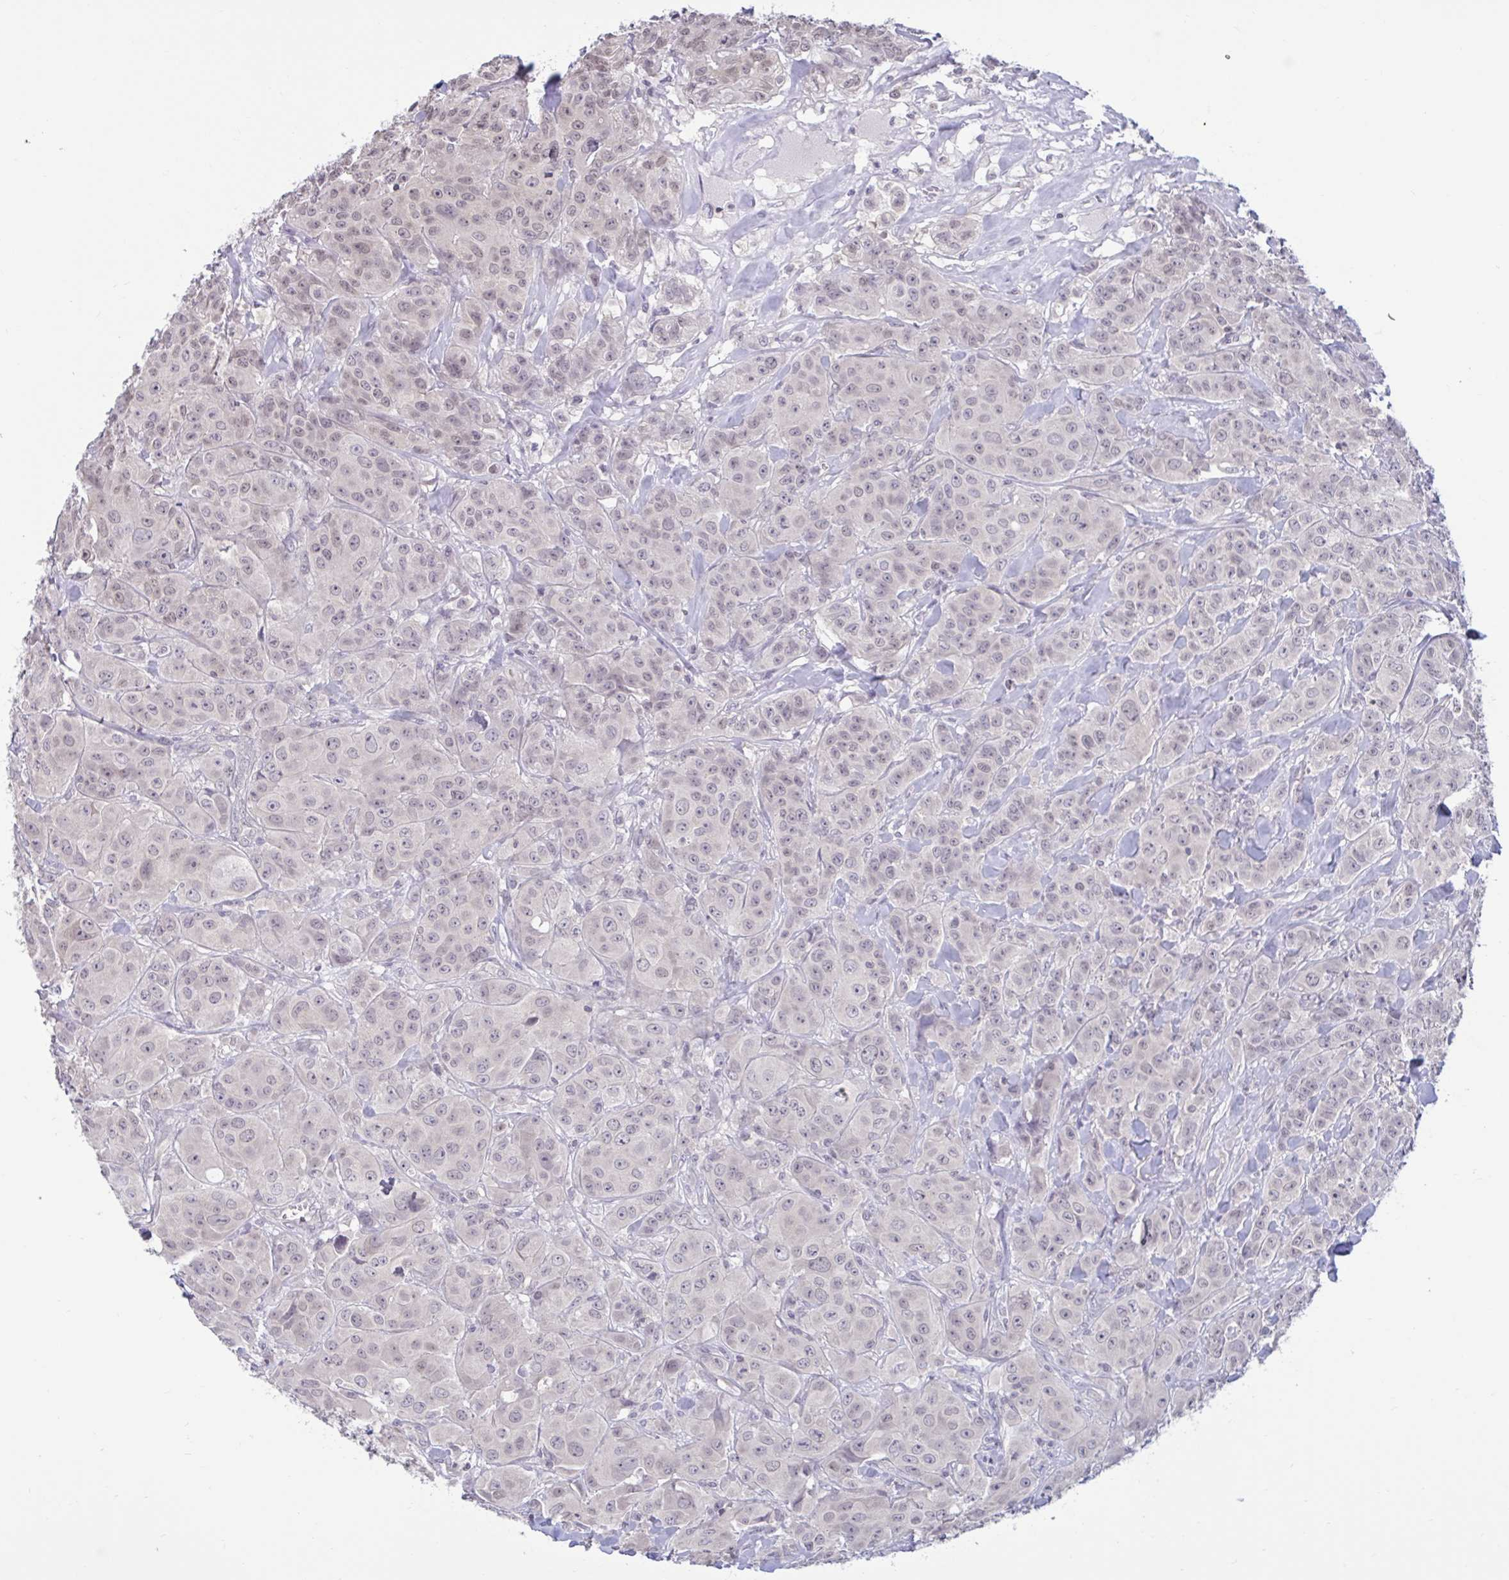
{"staining": {"intensity": "weak", "quantity": "25%-75%", "location": "nuclear"}, "tissue": "breast cancer", "cell_type": "Tumor cells", "image_type": "cancer", "snomed": [{"axis": "morphology", "description": "Normal tissue, NOS"}, {"axis": "morphology", "description": "Duct carcinoma"}, {"axis": "topography", "description": "Breast"}], "caption": "Approximately 25%-75% of tumor cells in human breast intraductal carcinoma demonstrate weak nuclear protein expression as visualized by brown immunohistochemical staining.", "gene": "ARPP19", "patient": {"sex": "female", "age": 43}}